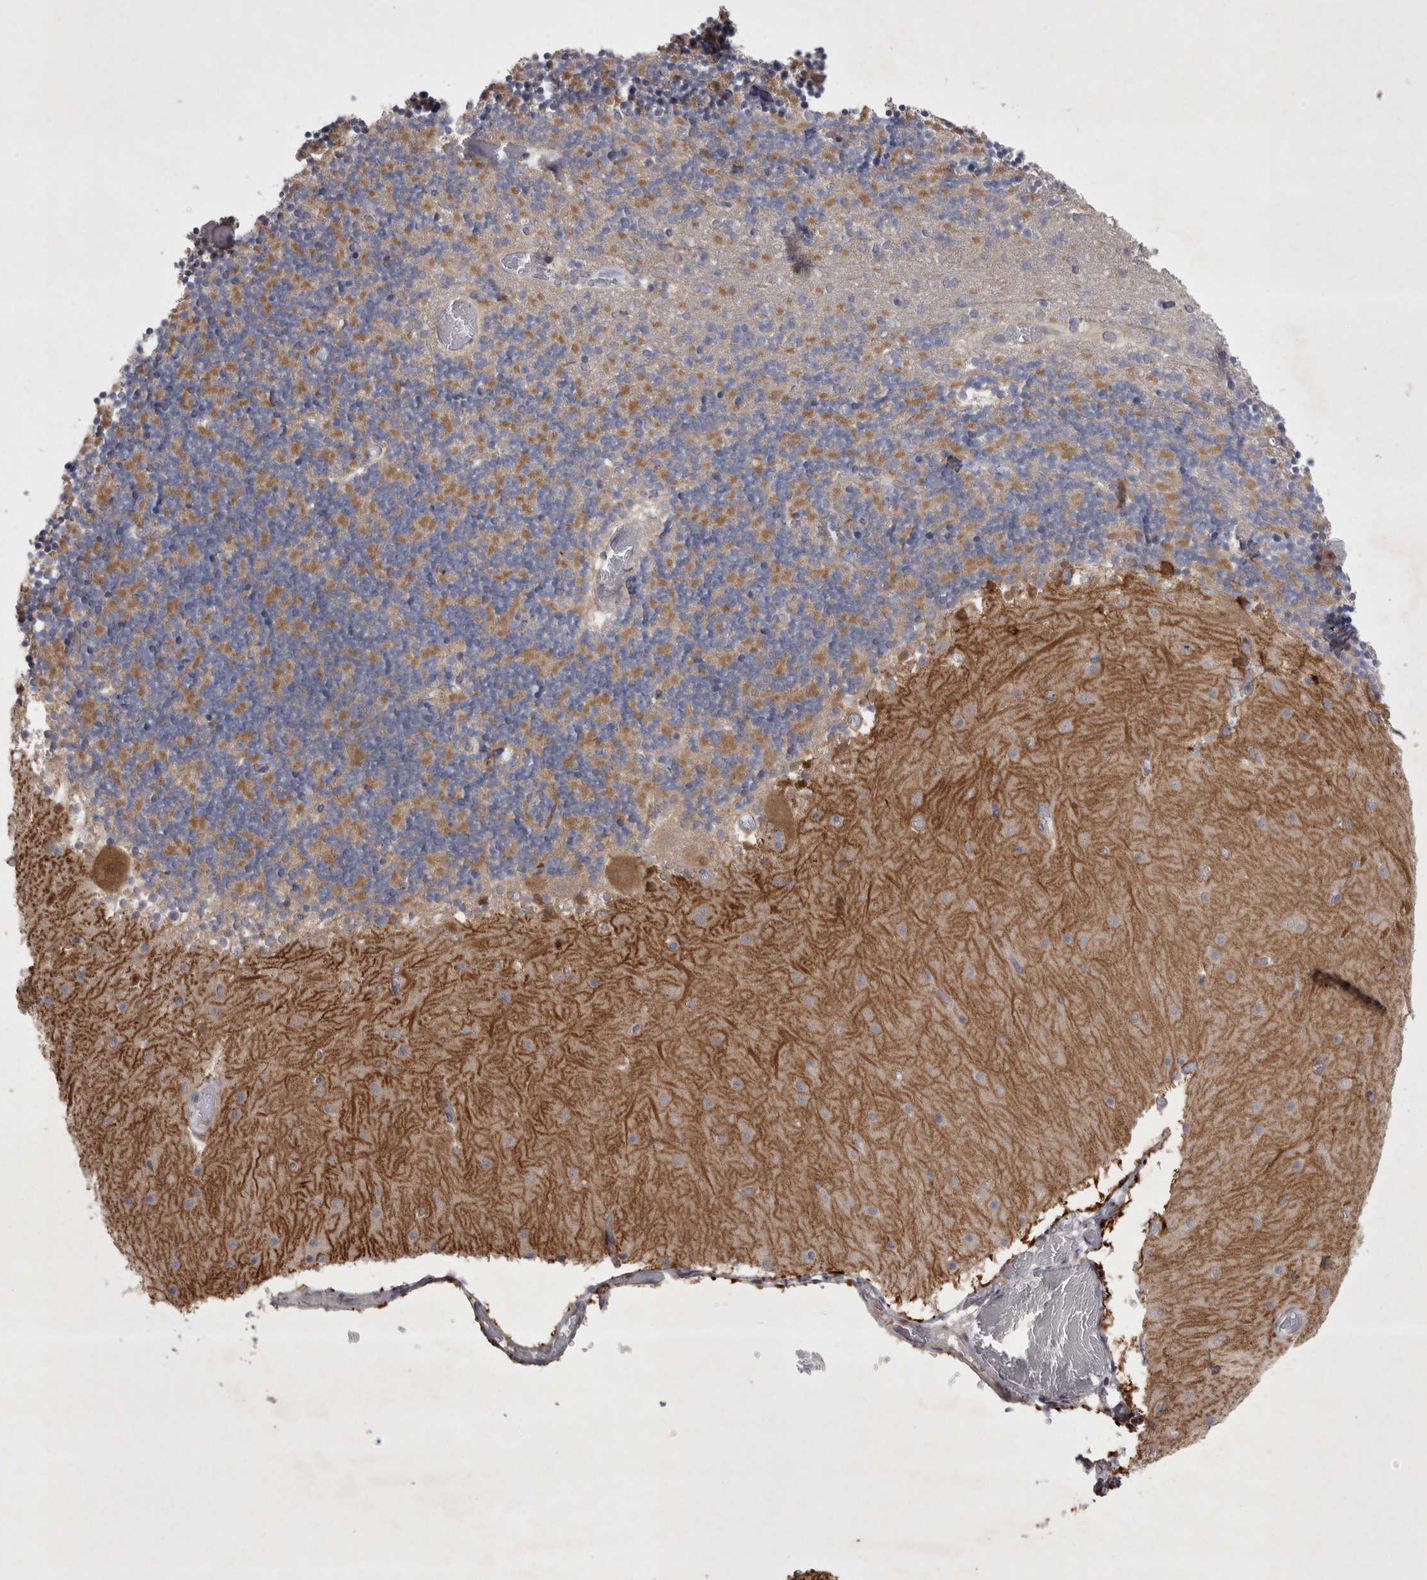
{"staining": {"intensity": "moderate", "quantity": ">75%", "location": "cytoplasmic/membranous"}, "tissue": "cerebellum", "cell_type": "Cells in granular layer", "image_type": "normal", "snomed": [{"axis": "morphology", "description": "Normal tissue, NOS"}, {"axis": "topography", "description": "Cerebellum"}], "caption": "DAB immunohistochemical staining of unremarkable human cerebellum displays moderate cytoplasmic/membranous protein staining in approximately >75% of cells in granular layer. The protein of interest is shown in brown color, while the nuclei are stained blue.", "gene": "CTBS", "patient": {"sex": "female", "age": 28}}